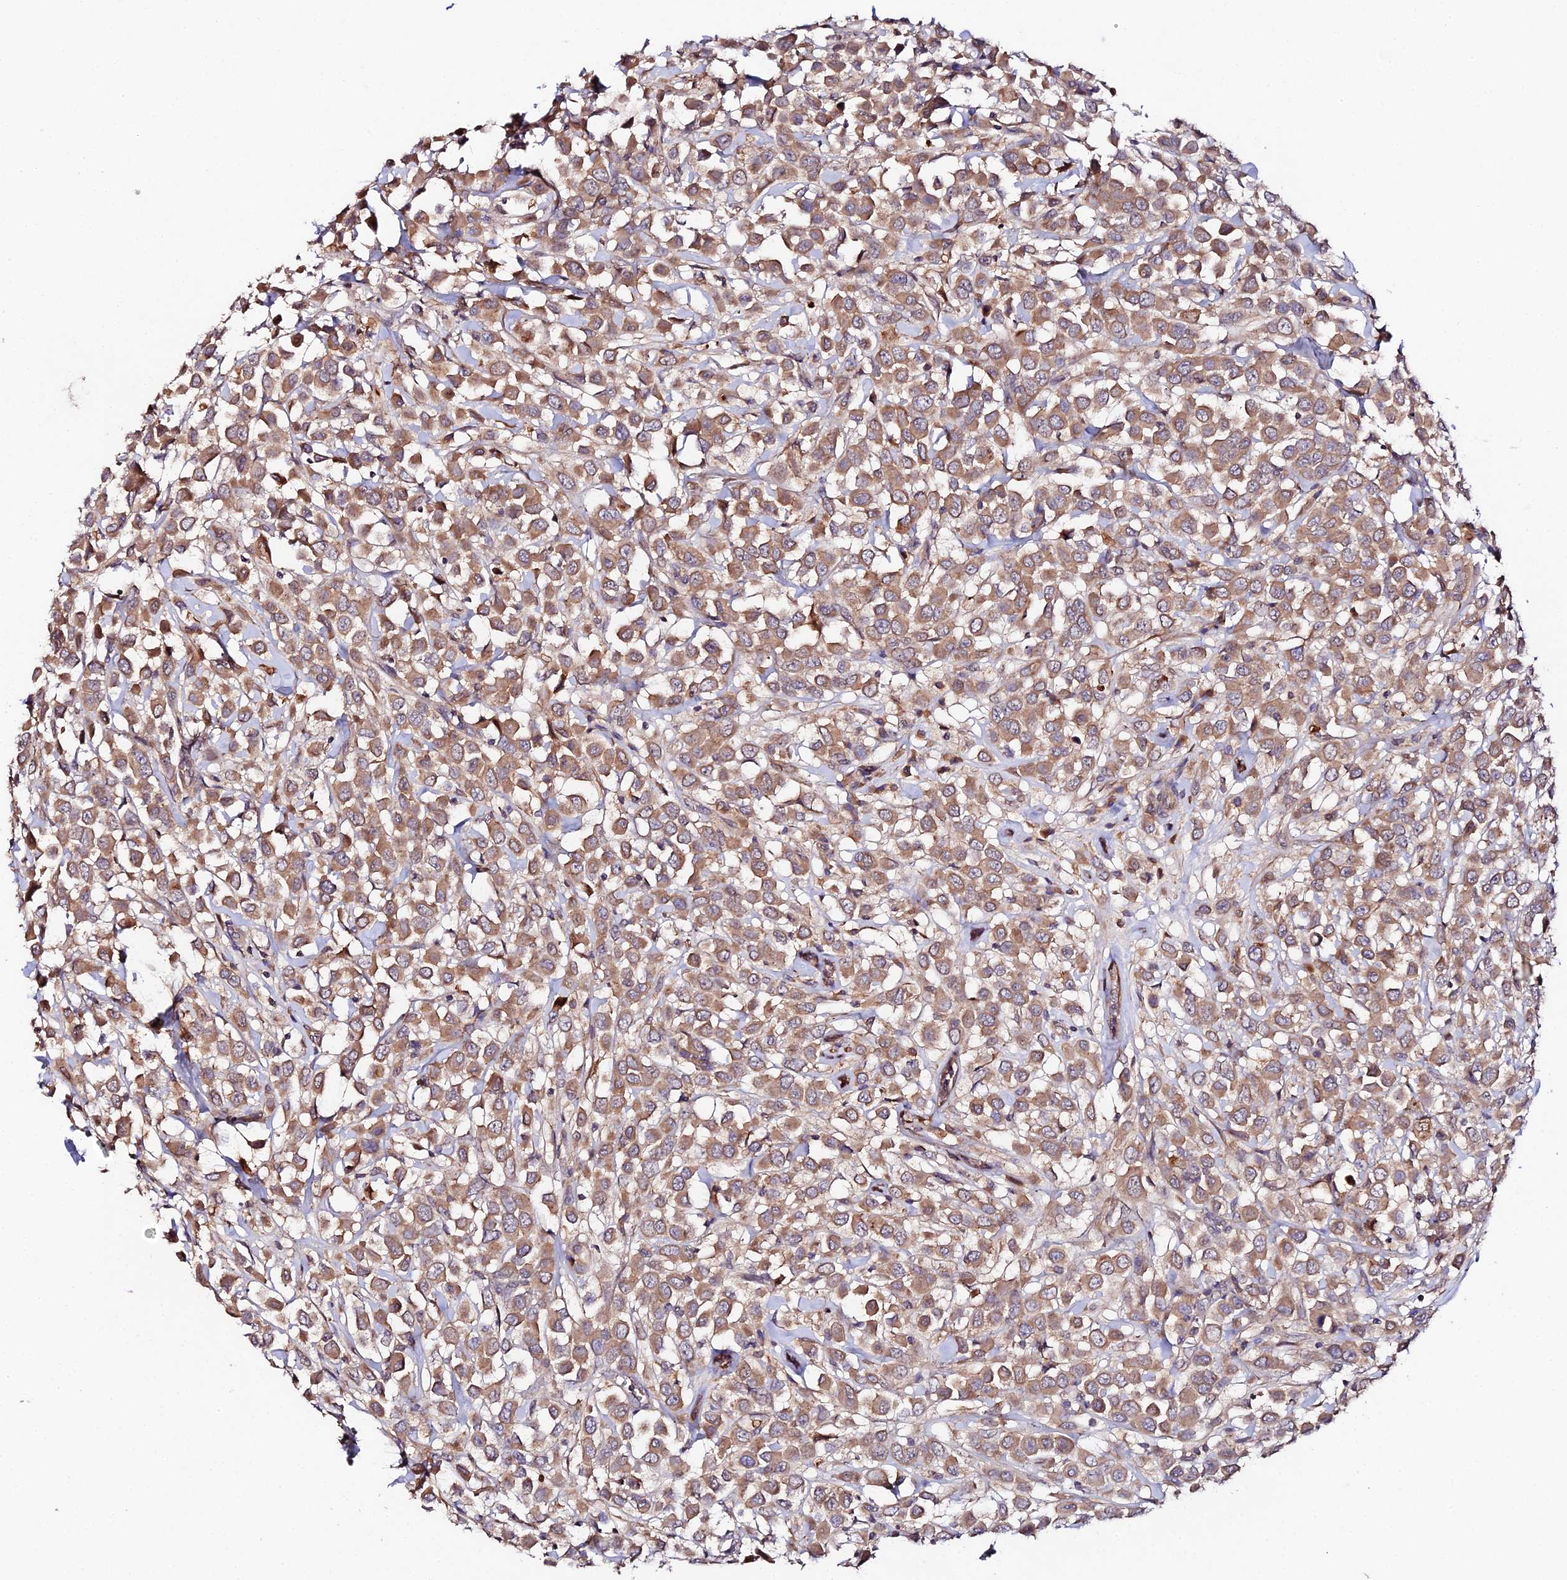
{"staining": {"intensity": "moderate", "quantity": ">75%", "location": "cytoplasmic/membranous"}, "tissue": "breast cancer", "cell_type": "Tumor cells", "image_type": "cancer", "snomed": [{"axis": "morphology", "description": "Duct carcinoma"}, {"axis": "topography", "description": "Breast"}], "caption": "Human breast intraductal carcinoma stained with a protein marker shows moderate staining in tumor cells.", "gene": "TRIM26", "patient": {"sex": "female", "age": 61}}